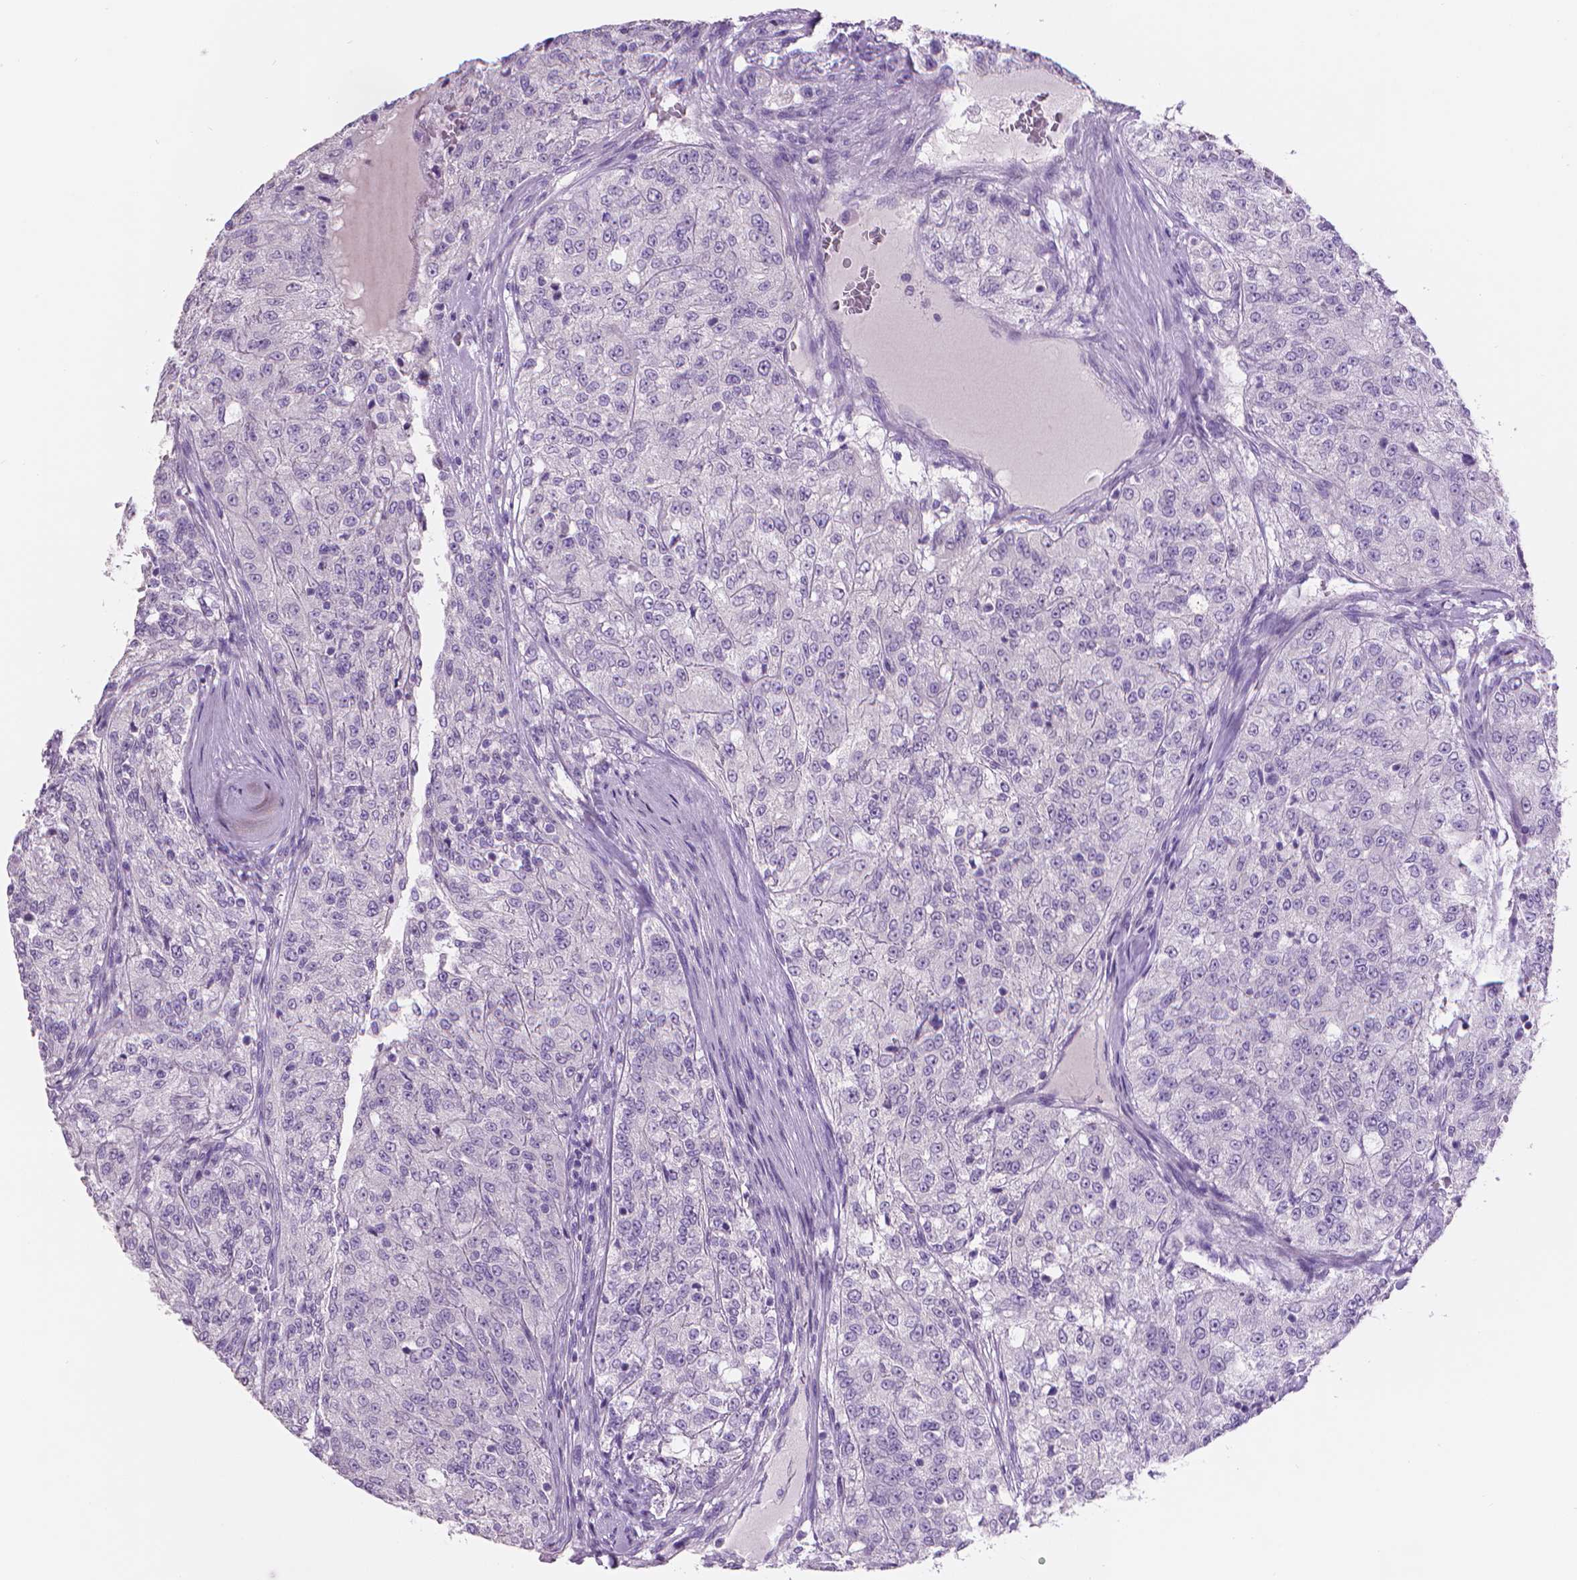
{"staining": {"intensity": "negative", "quantity": "none", "location": "none"}, "tissue": "renal cancer", "cell_type": "Tumor cells", "image_type": "cancer", "snomed": [{"axis": "morphology", "description": "Adenocarcinoma, NOS"}, {"axis": "topography", "description": "Kidney"}], "caption": "Renal cancer stained for a protein using immunohistochemistry (IHC) demonstrates no staining tumor cells.", "gene": "TNNI2", "patient": {"sex": "female", "age": 63}}